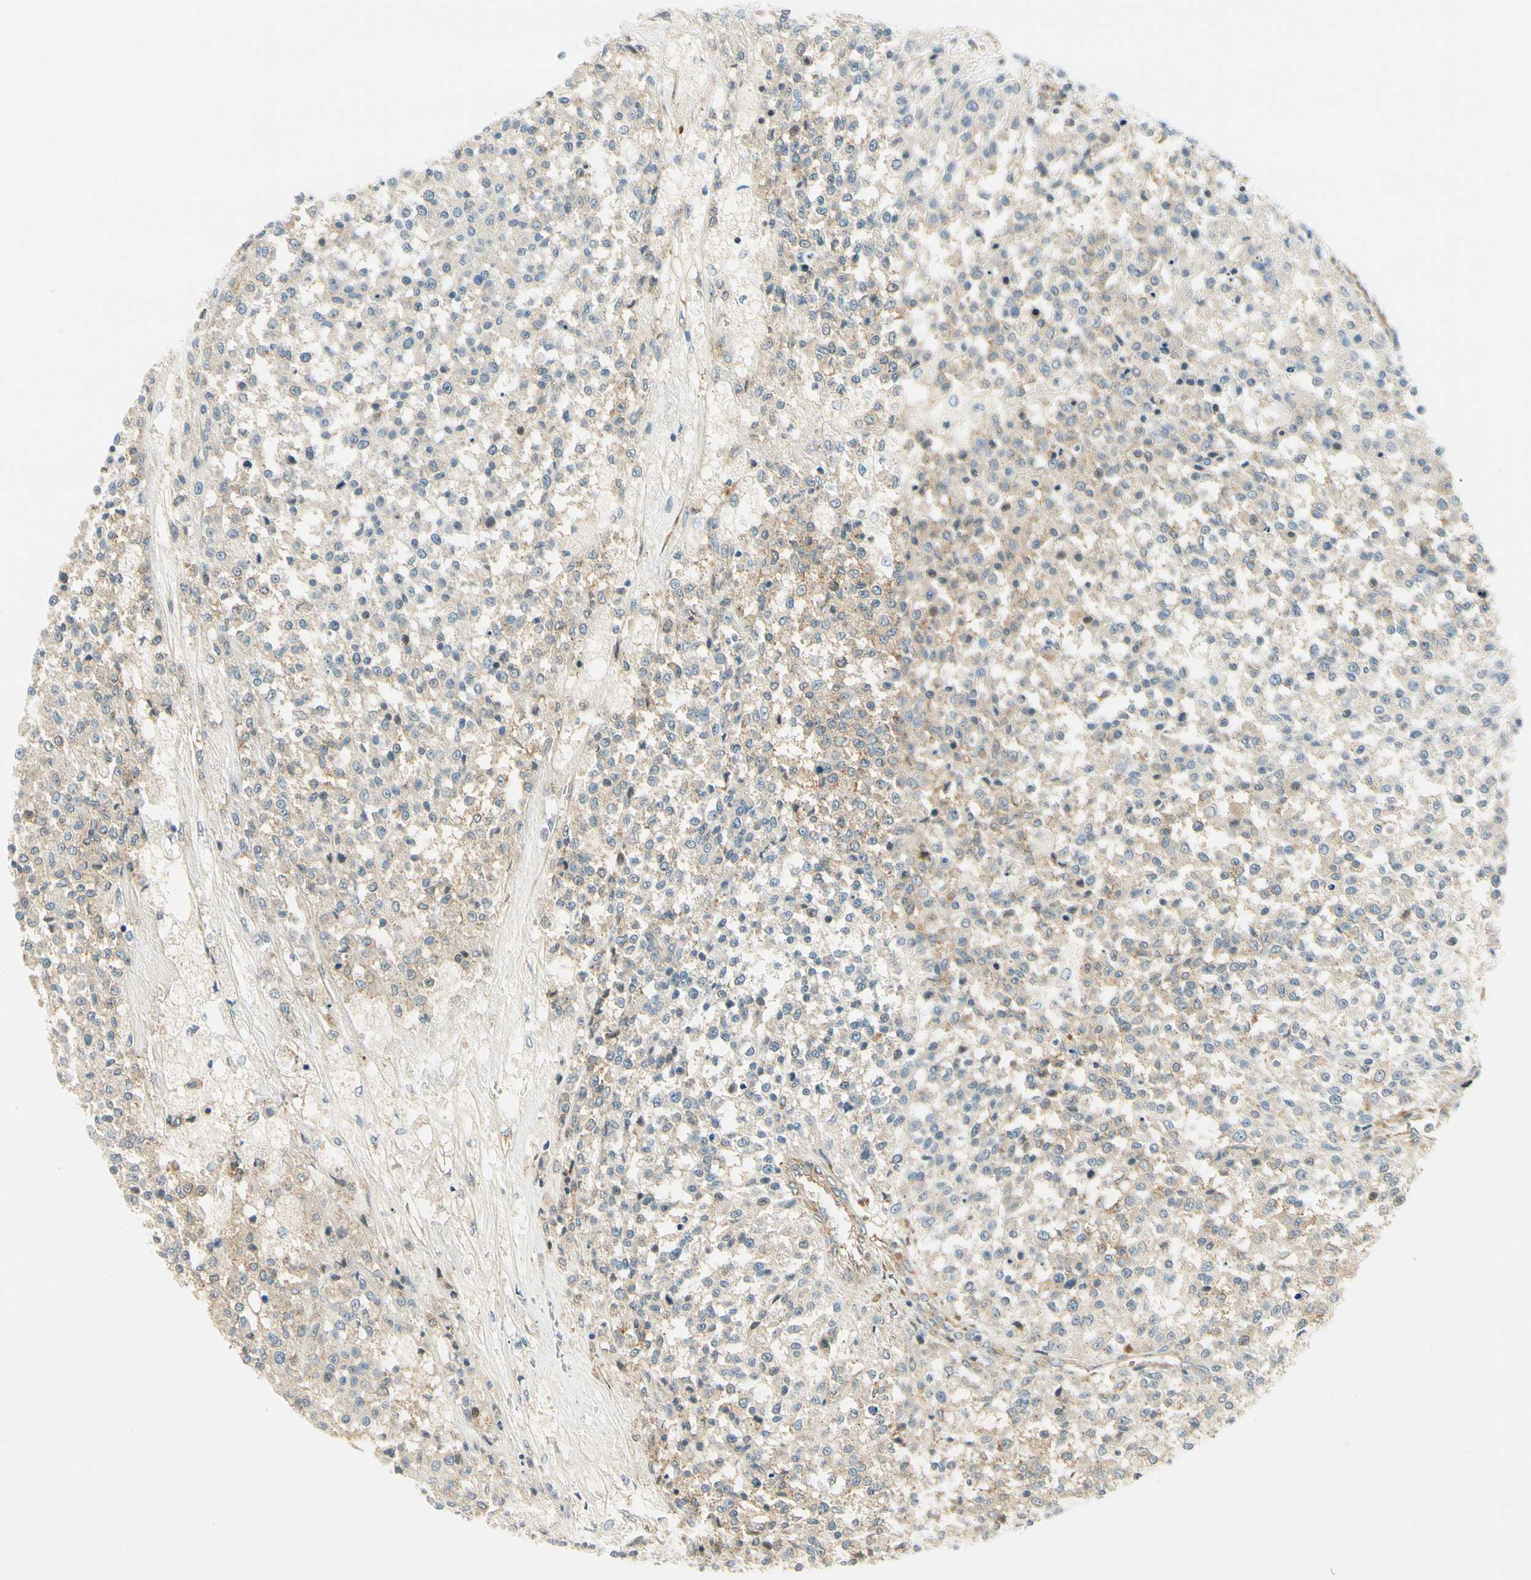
{"staining": {"intensity": "weak", "quantity": ">75%", "location": "cytoplasmic/membranous"}, "tissue": "testis cancer", "cell_type": "Tumor cells", "image_type": "cancer", "snomed": [{"axis": "morphology", "description": "Seminoma, NOS"}, {"axis": "topography", "description": "Testis"}], "caption": "Protein expression analysis of human seminoma (testis) reveals weak cytoplasmic/membranous positivity in about >75% of tumor cells.", "gene": "MANSC1", "patient": {"sex": "male", "age": 59}}